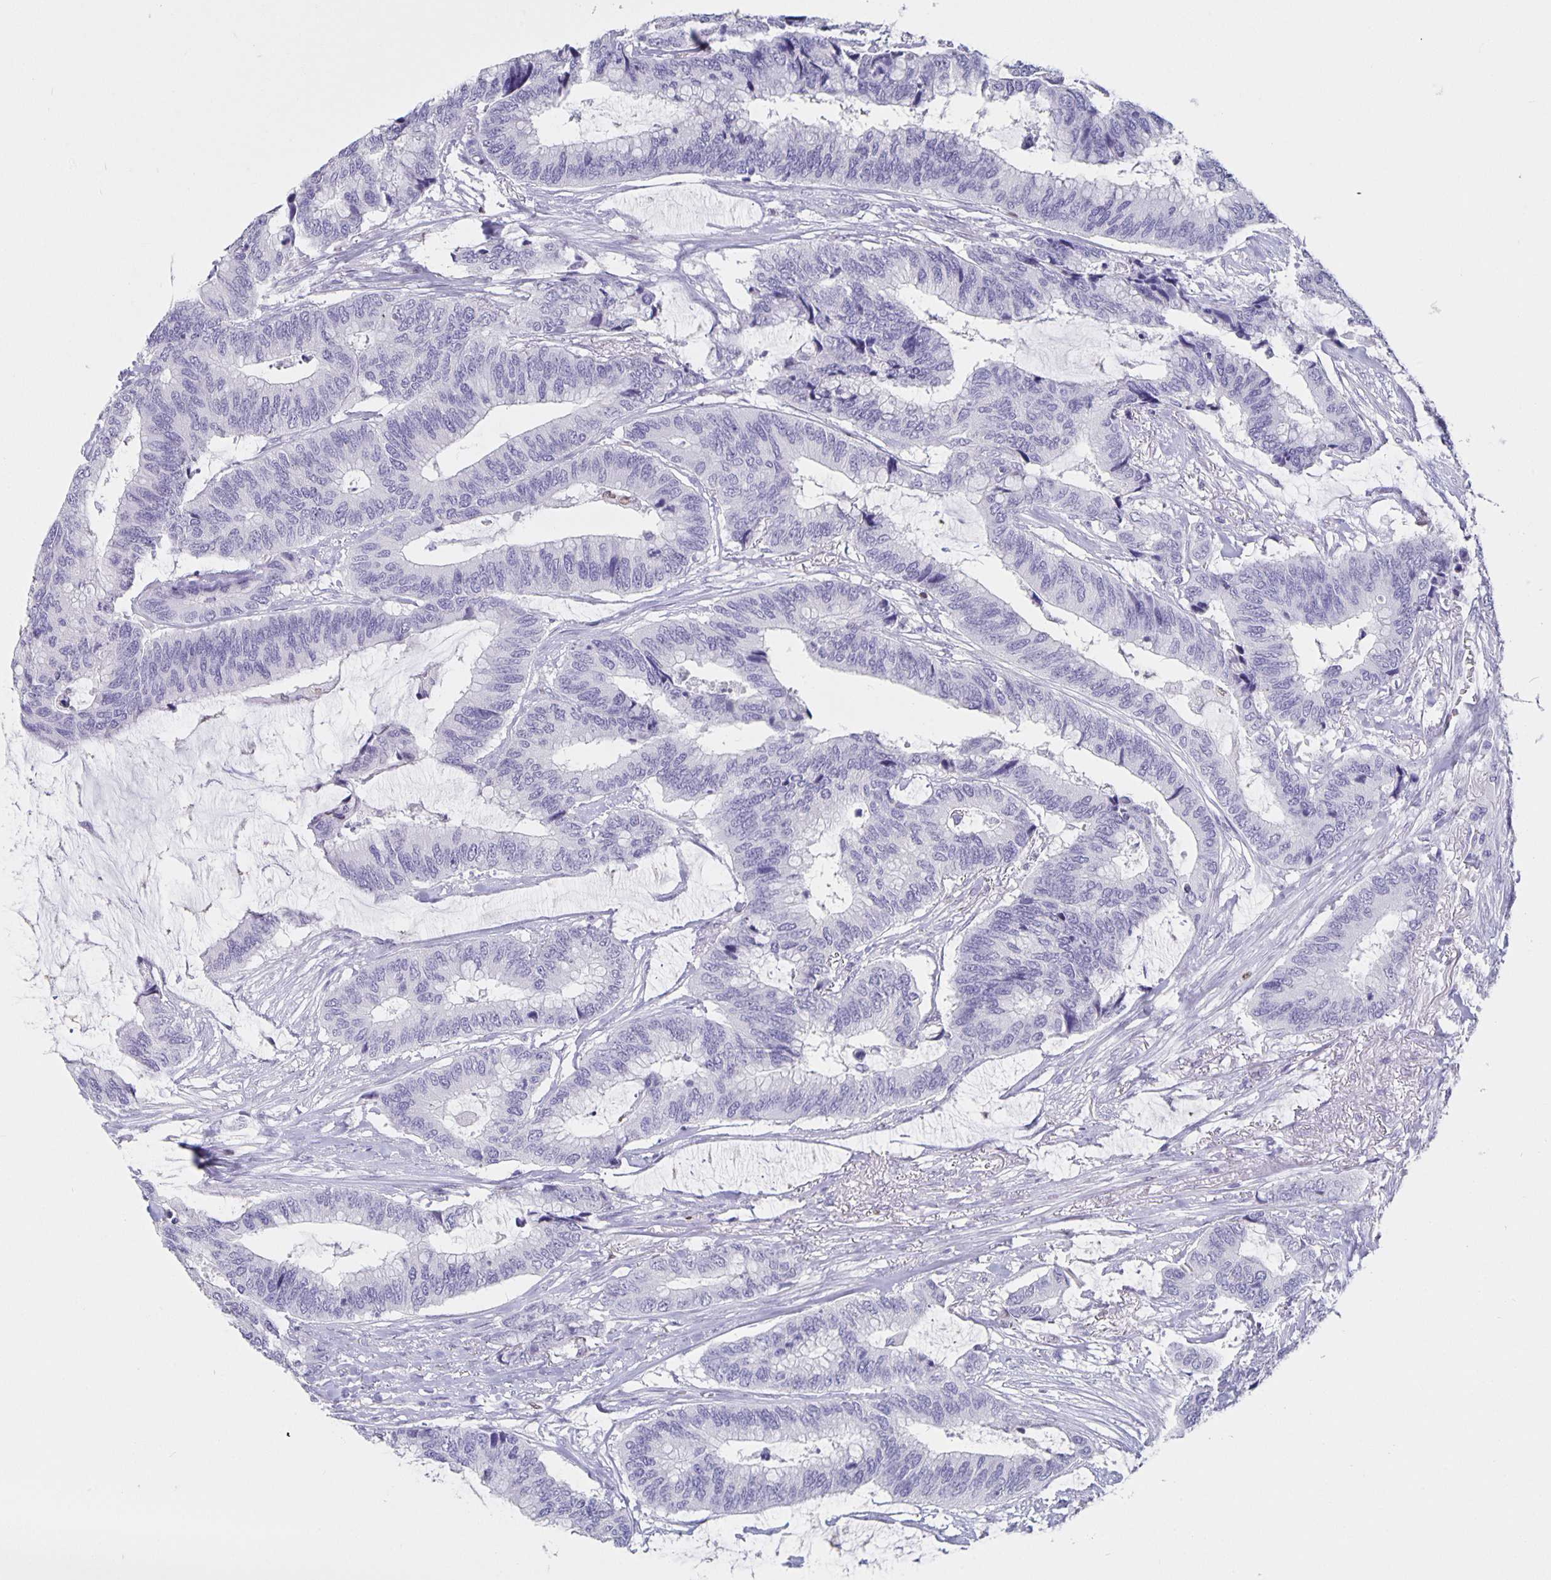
{"staining": {"intensity": "negative", "quantity": "none", "location": "none"}, "tissue": "colorectal cancer", "cell_type": "Tumor cells", "image_type": "cancer", "snomed": [{"axis": "morphology", "description": "Adenocarcinoma, NOS"}, {"axis": "topography", "description": "Rectum"}], "caption": "Tumor cells are negative for protein expression in human colorectal cancer.", "gene": "SATB2", "patient": {"sex": "female", "age": 59}}